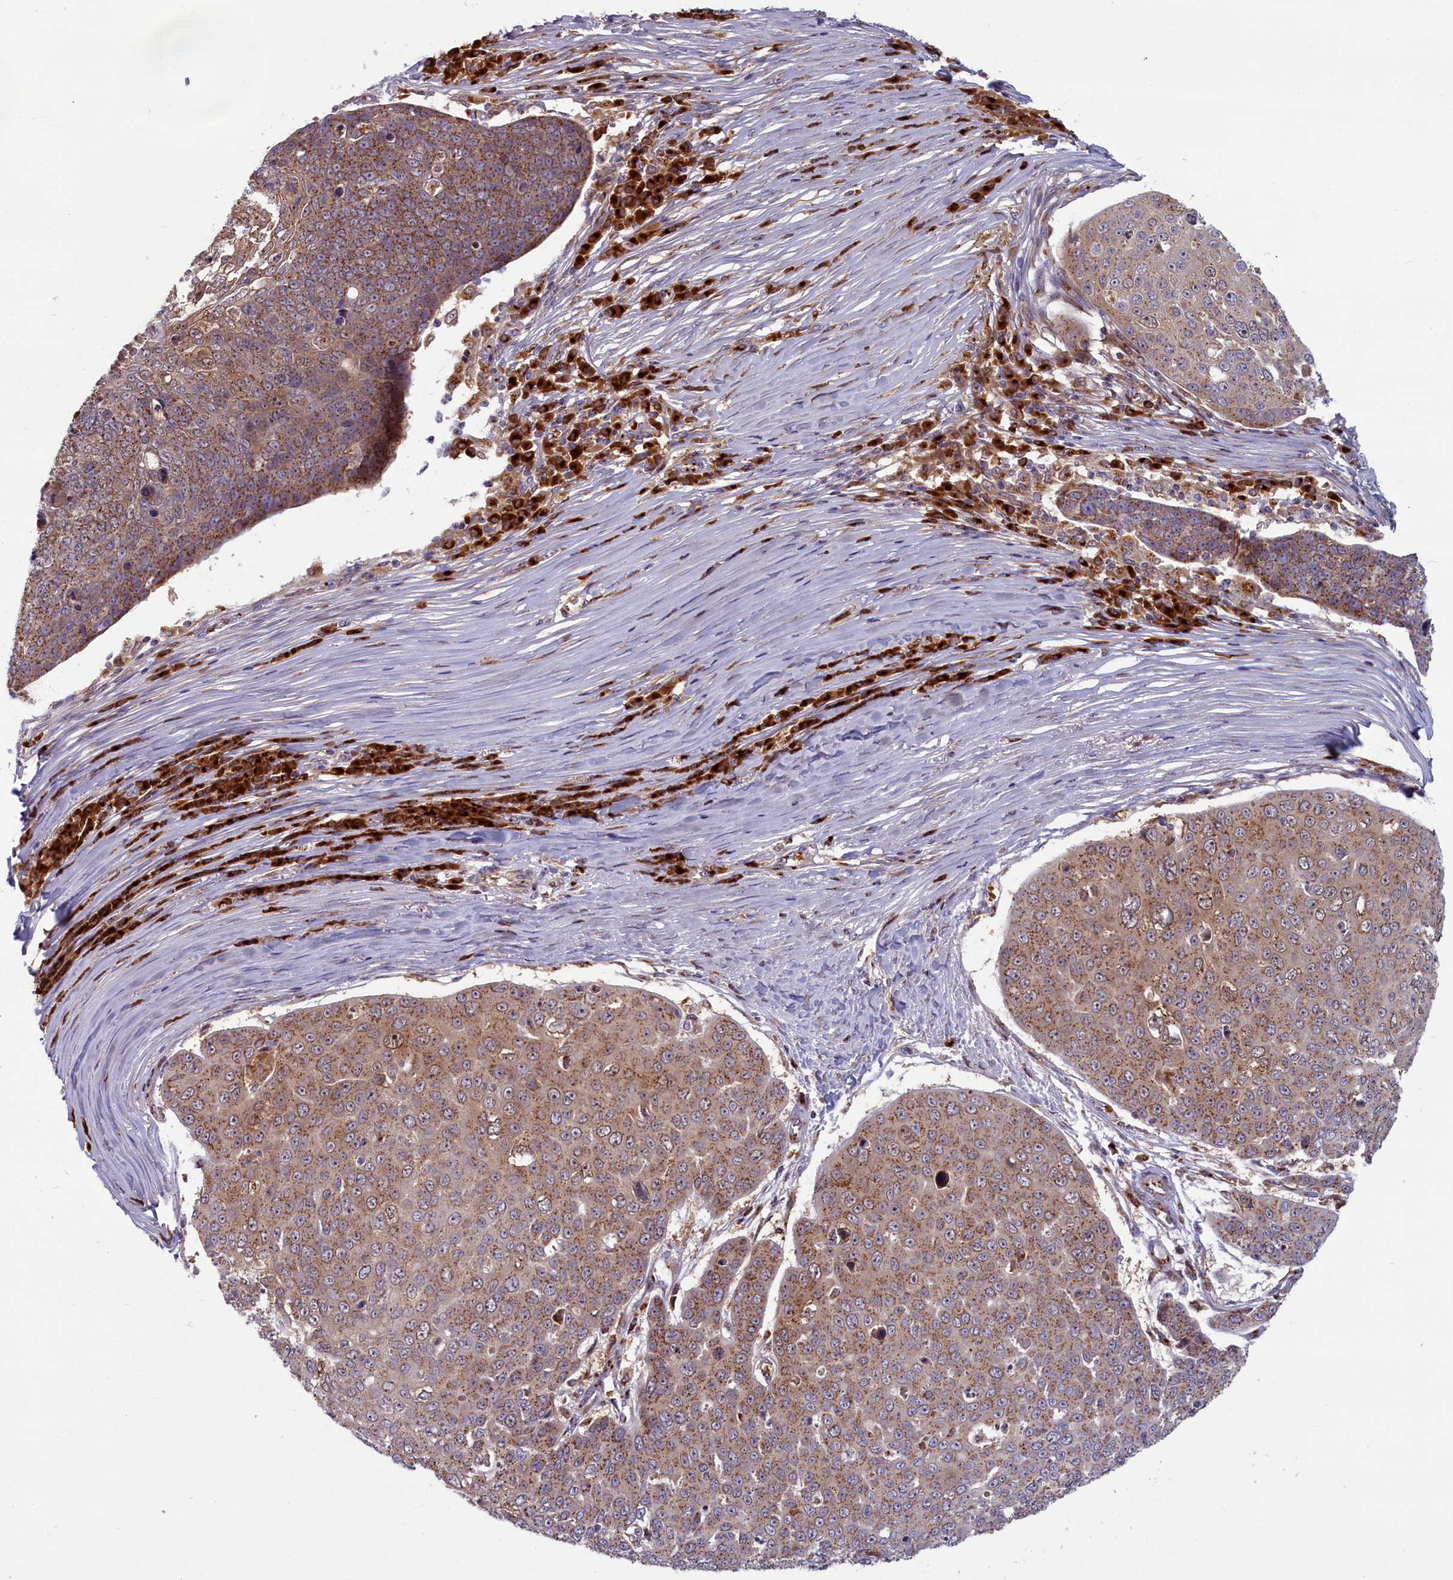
{"staining": {"intensity": "moderate", "quantity": ">75%", "location": "cytoplasmic/membranous"}, "tissue": "skin cancer", "cell_type": "Tumor cells", "image_type": "cancer", "snomed": [{"axis": "morphology", "description": "Squamous cell carcinoma, NOS"}, {"axis": "topography", "description": "Skin"}], "caption": "Skin cancer was stained to show a protein in brown. There is medium levels of moderate cytoplasmic/membranous expression in approximately >75% of tumor cells. (brown staining indicates protein expression, while blue staining denotes nuclei).", "gene": "BLVRB", "patient": {"sex": "male", "age": 71}}